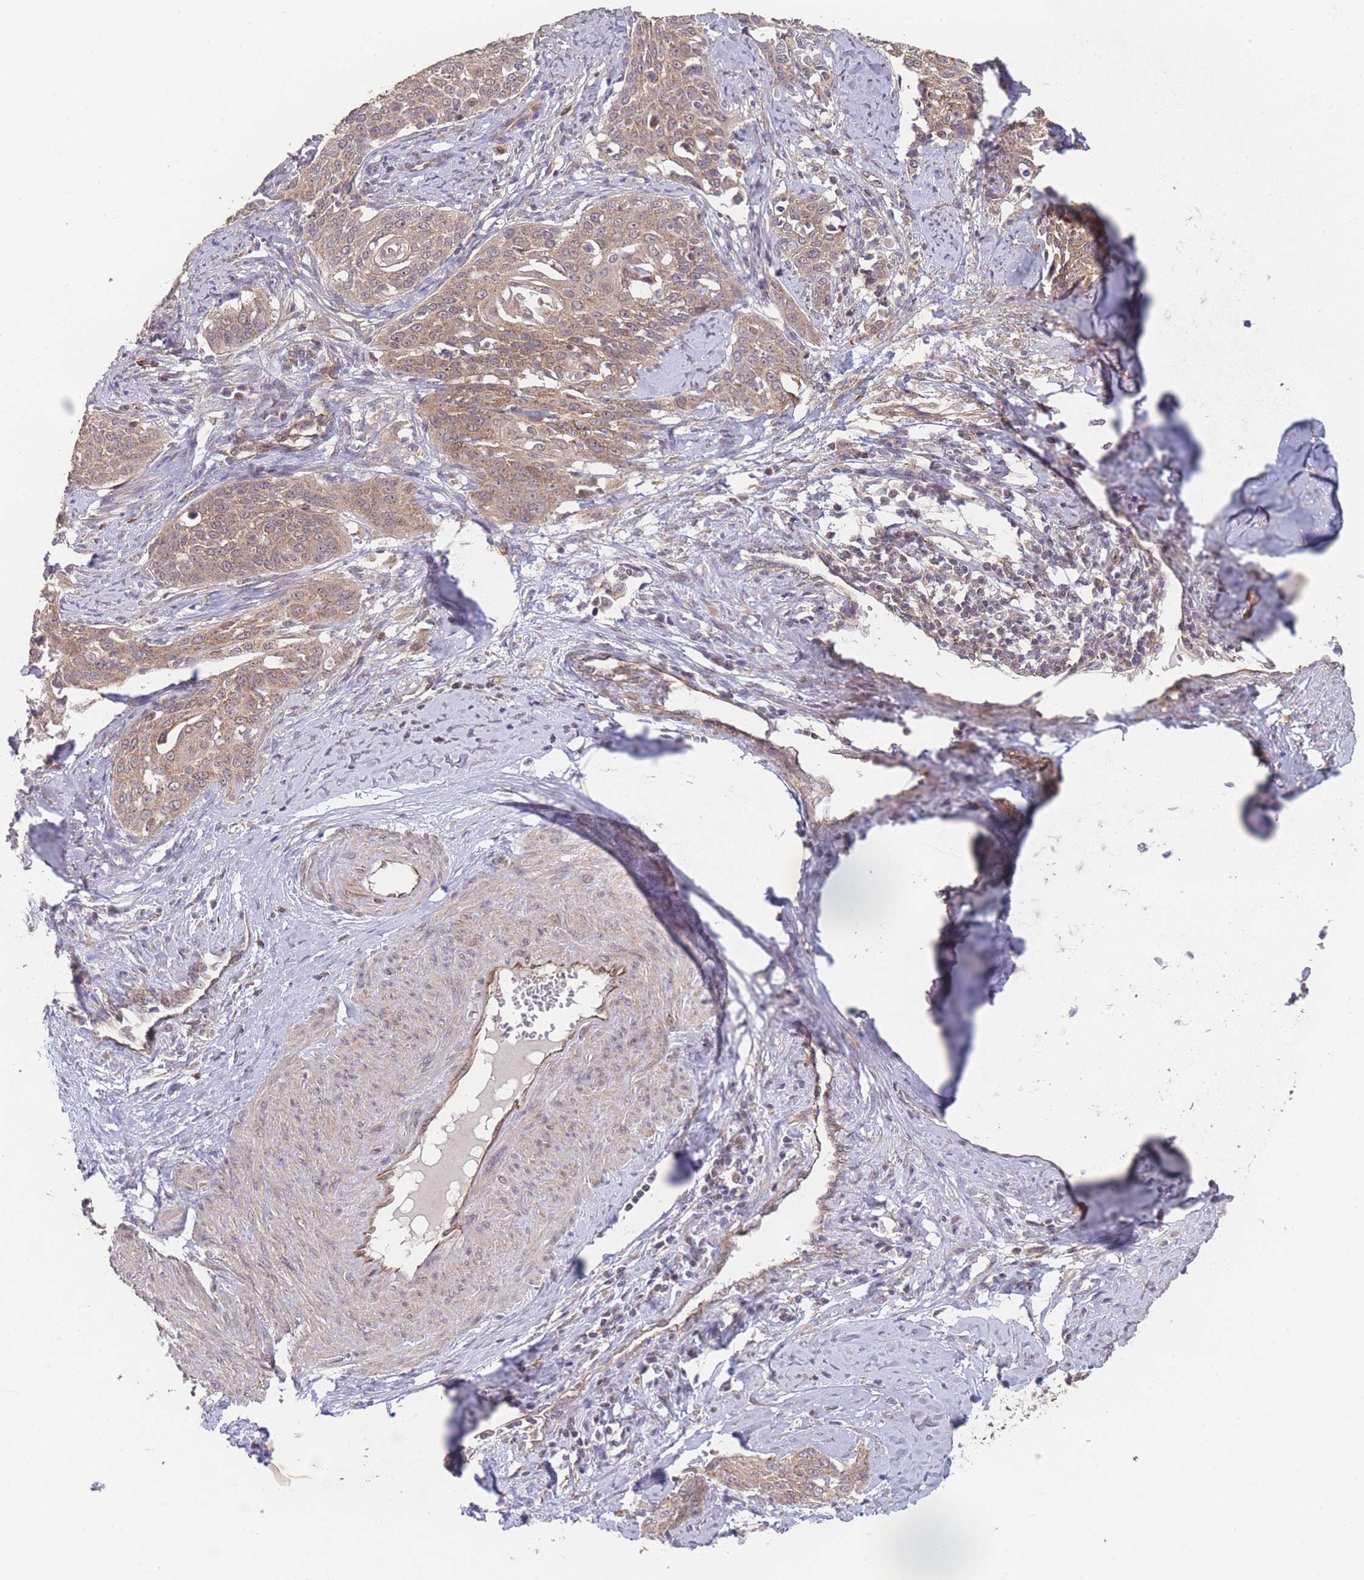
{"staining": {"intensity": "moderate", "quantity": ">75%", "location": "cytoplasmic/membranous"}, "tissue": "cervical cancer", "cell_type": "Tumor cells", "image_type": "cancer", "snomed": [{"axis": "morphology", "description": "Squamous cell carcinoma, NOS"}, {"axis": "topography", "description": "Cervix"}], "caption": "The histopathology image demonstrates immunohistochemical staining of cervical cancer (squamous cell carcinoma). There is moderate cytoplasmic/membranous positivity is seen in approximately >75% of tumor cells.", "gene": "PXMP4", "patient": {"sex": "female", "age": 44}}